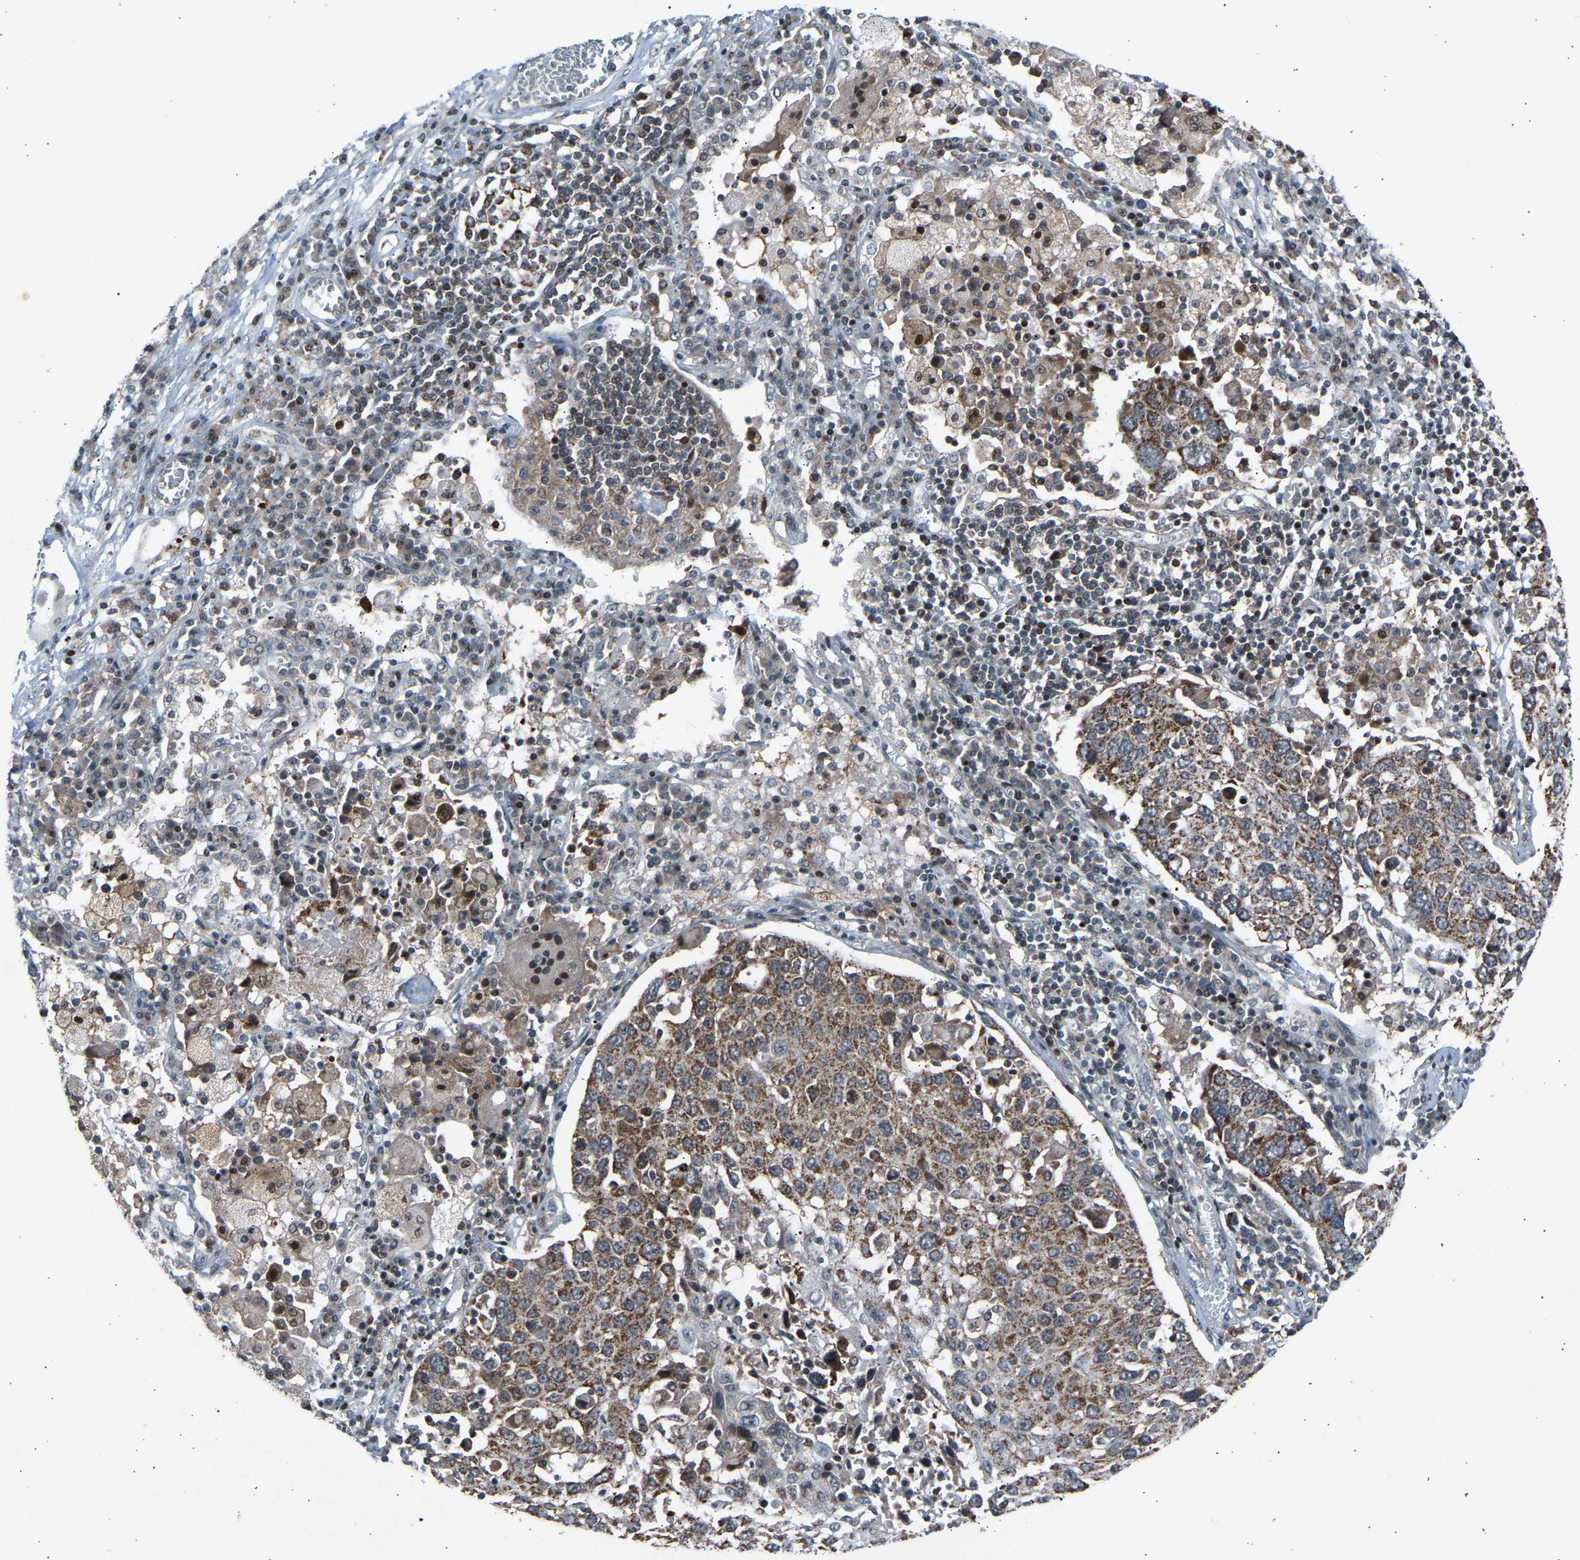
{"staining": {"intensity": "moderate", "quantity": "25%-75%", "location": "cytoplasmic/membranous"}, "tissue": "lung cancer", "cell_type": "Tumor cells", "image_type": "cancer", "snomed": [{"axis": "morphology", "description": "Squamous cell carcinoma, NOS"}, {"axis": "topography", "description": "Lung"}], "caption": "Lung cancer was stained to show a protein in brown. There is medium levels of moderate cytoplasmic/membranous staining in approximately 25%-75% of tumor cells.", "gene": "SLIRP", "patient": {"sex": "male", "age": 65}}